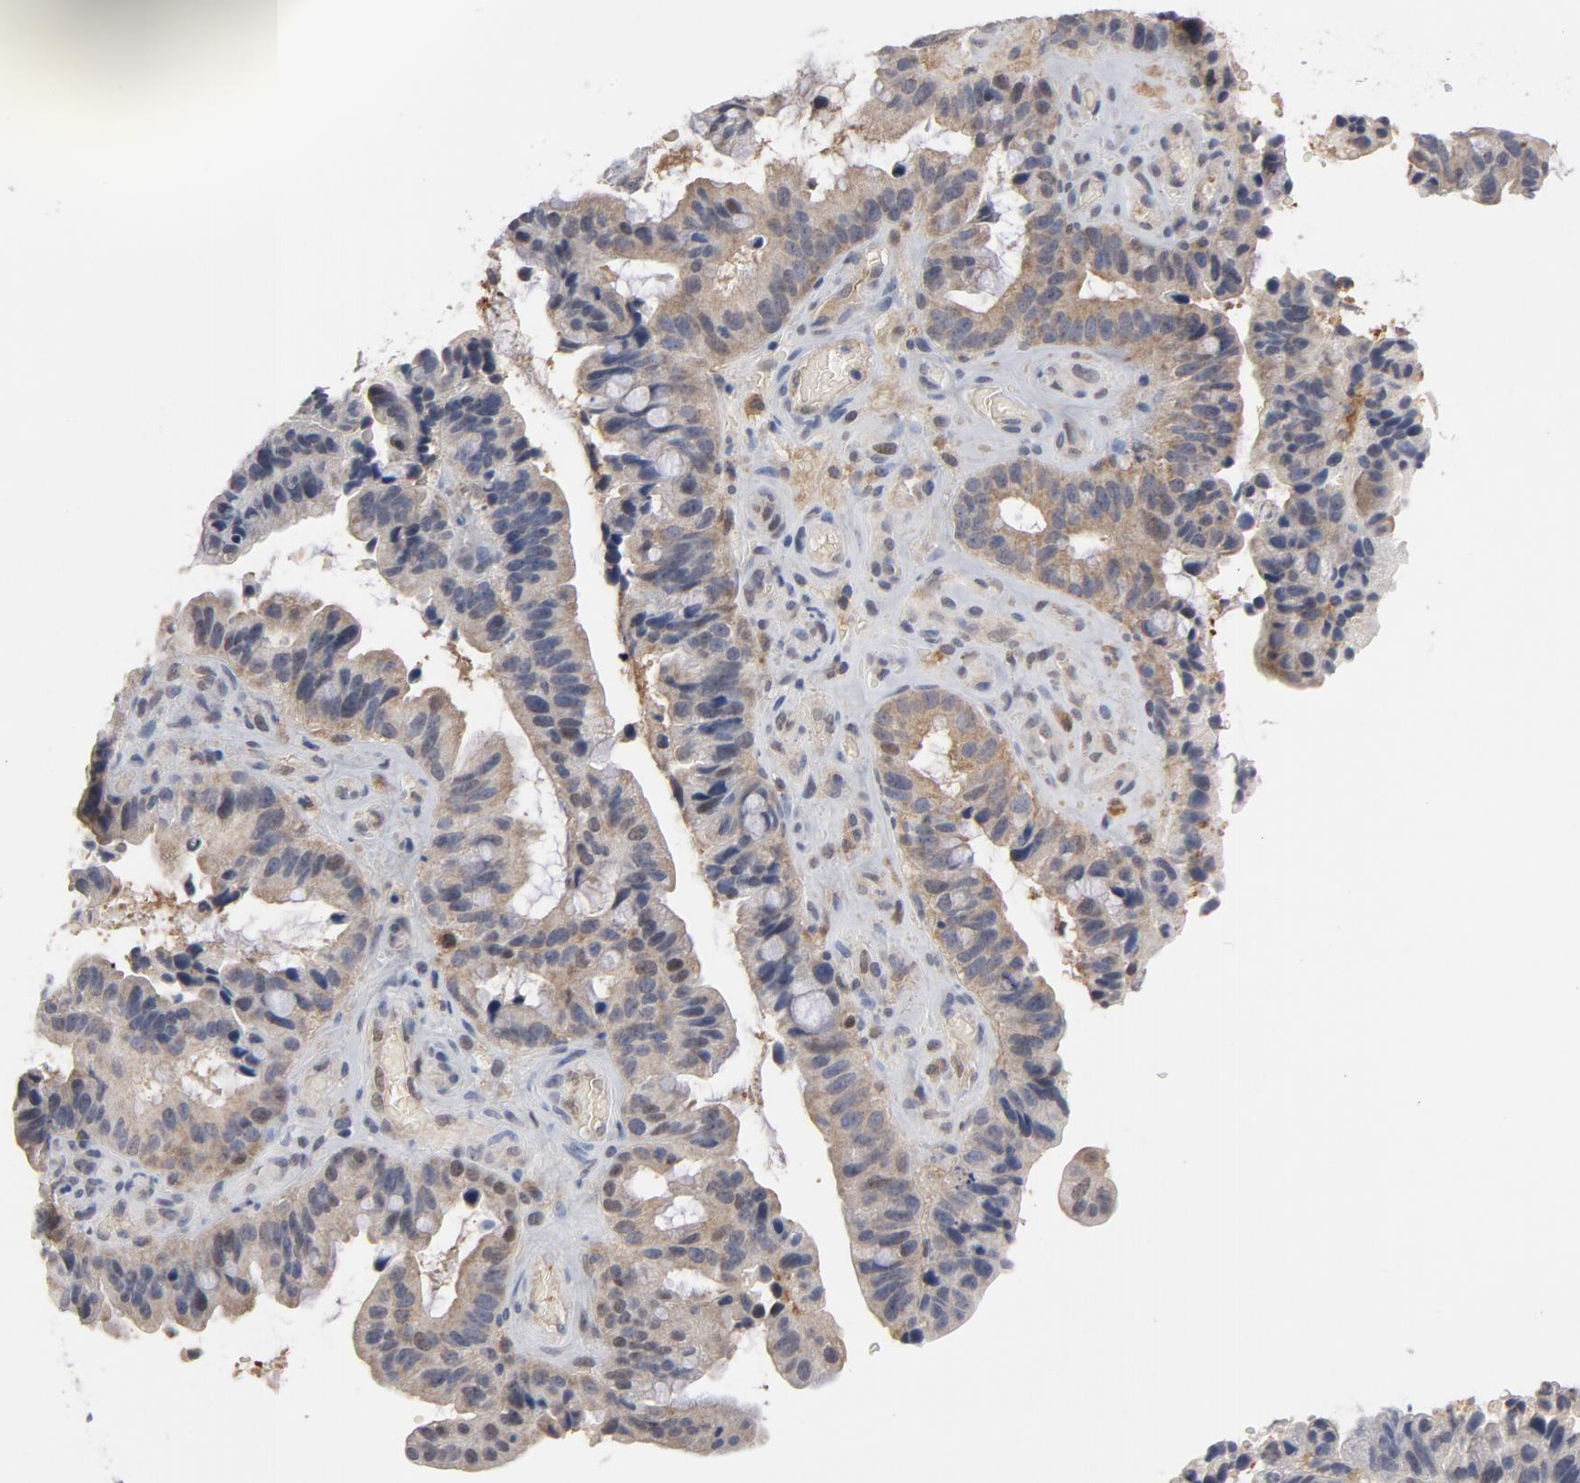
{"staining": {"intensity": "weak", "quantity": "25%-75%", "location": "cytoplasmic/membranous,nuclear"}, "tissue": "pancreatic cancer", "cell_type": "Tumor cells", "image_type": "cancer", "snomed": [{"axis": "morphology", "description": "Adenocarcinoma, NOS"}, {"axis": "topography", "description": "Pancreas"}], "caption": "Tumor cells show low levels of weak cytoplasmic/membranous and nuclear staining in about 25%-75% of cells in pancreatic adenocarcinoma.", "gene": "PRDX1", "patient": {"sex": "male", "age": 82}}